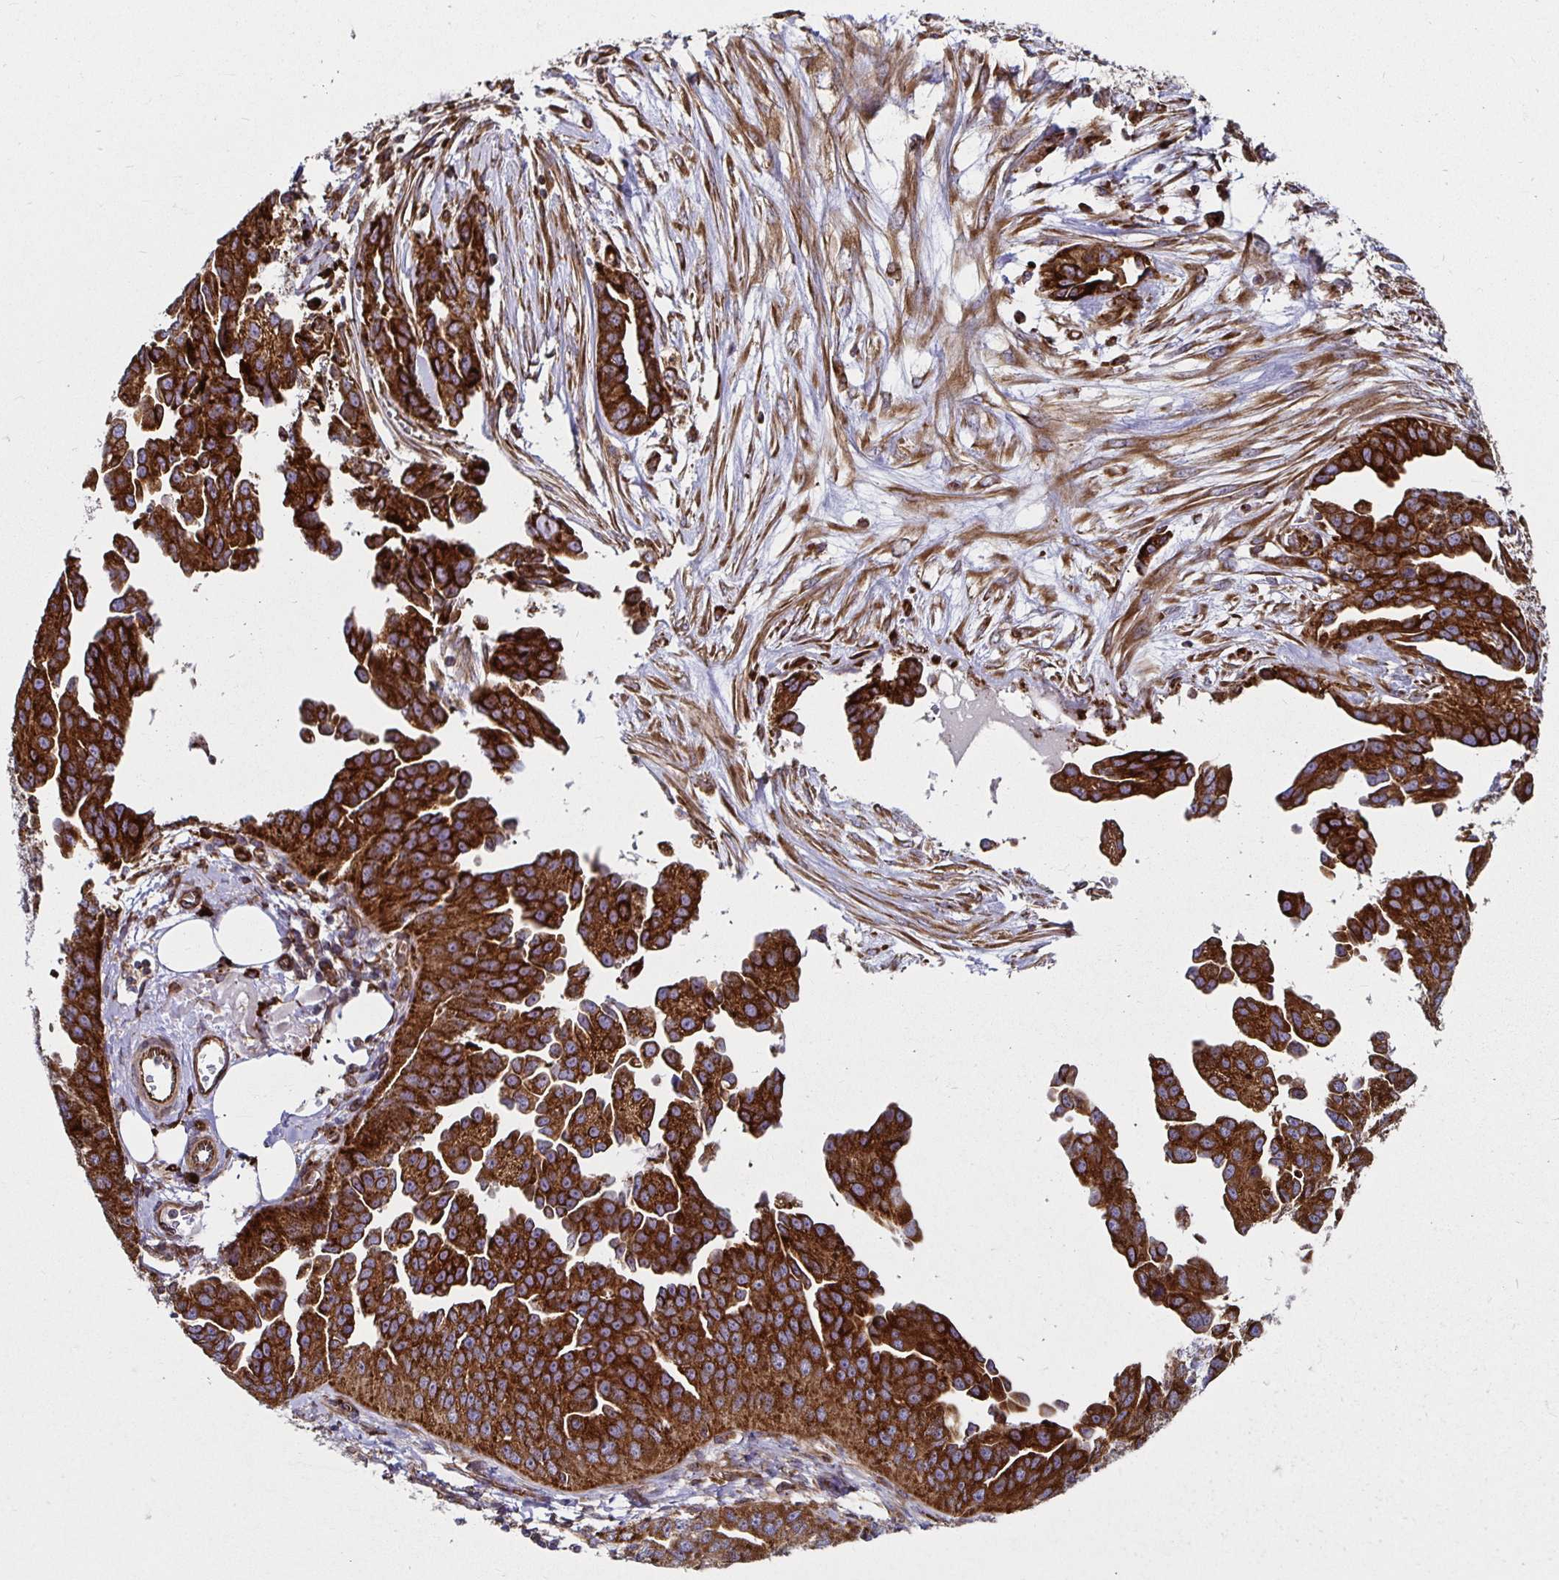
{"staining": {"intensity": "strong", "quantity": ">75%", "location": "cytoplasmic/membranous"}, "tissue": "ovarian cancer", "cell_type": "Tumor cells", "image_type": "cancer", "snomed": [{"axis": "morphology", "description": "Cystadenocarcinoma, serous, NOS"}, {"axis": "topography", "description": "Ovary"}], "caption": "Tumor cells demonstrate strong cytoplasmic/membranous expression in about >75% of cells in serous cystadenocarcinoma (ovarian).", "gene": "SMYD3", "patient": {"sex": "female", "age": 75}}